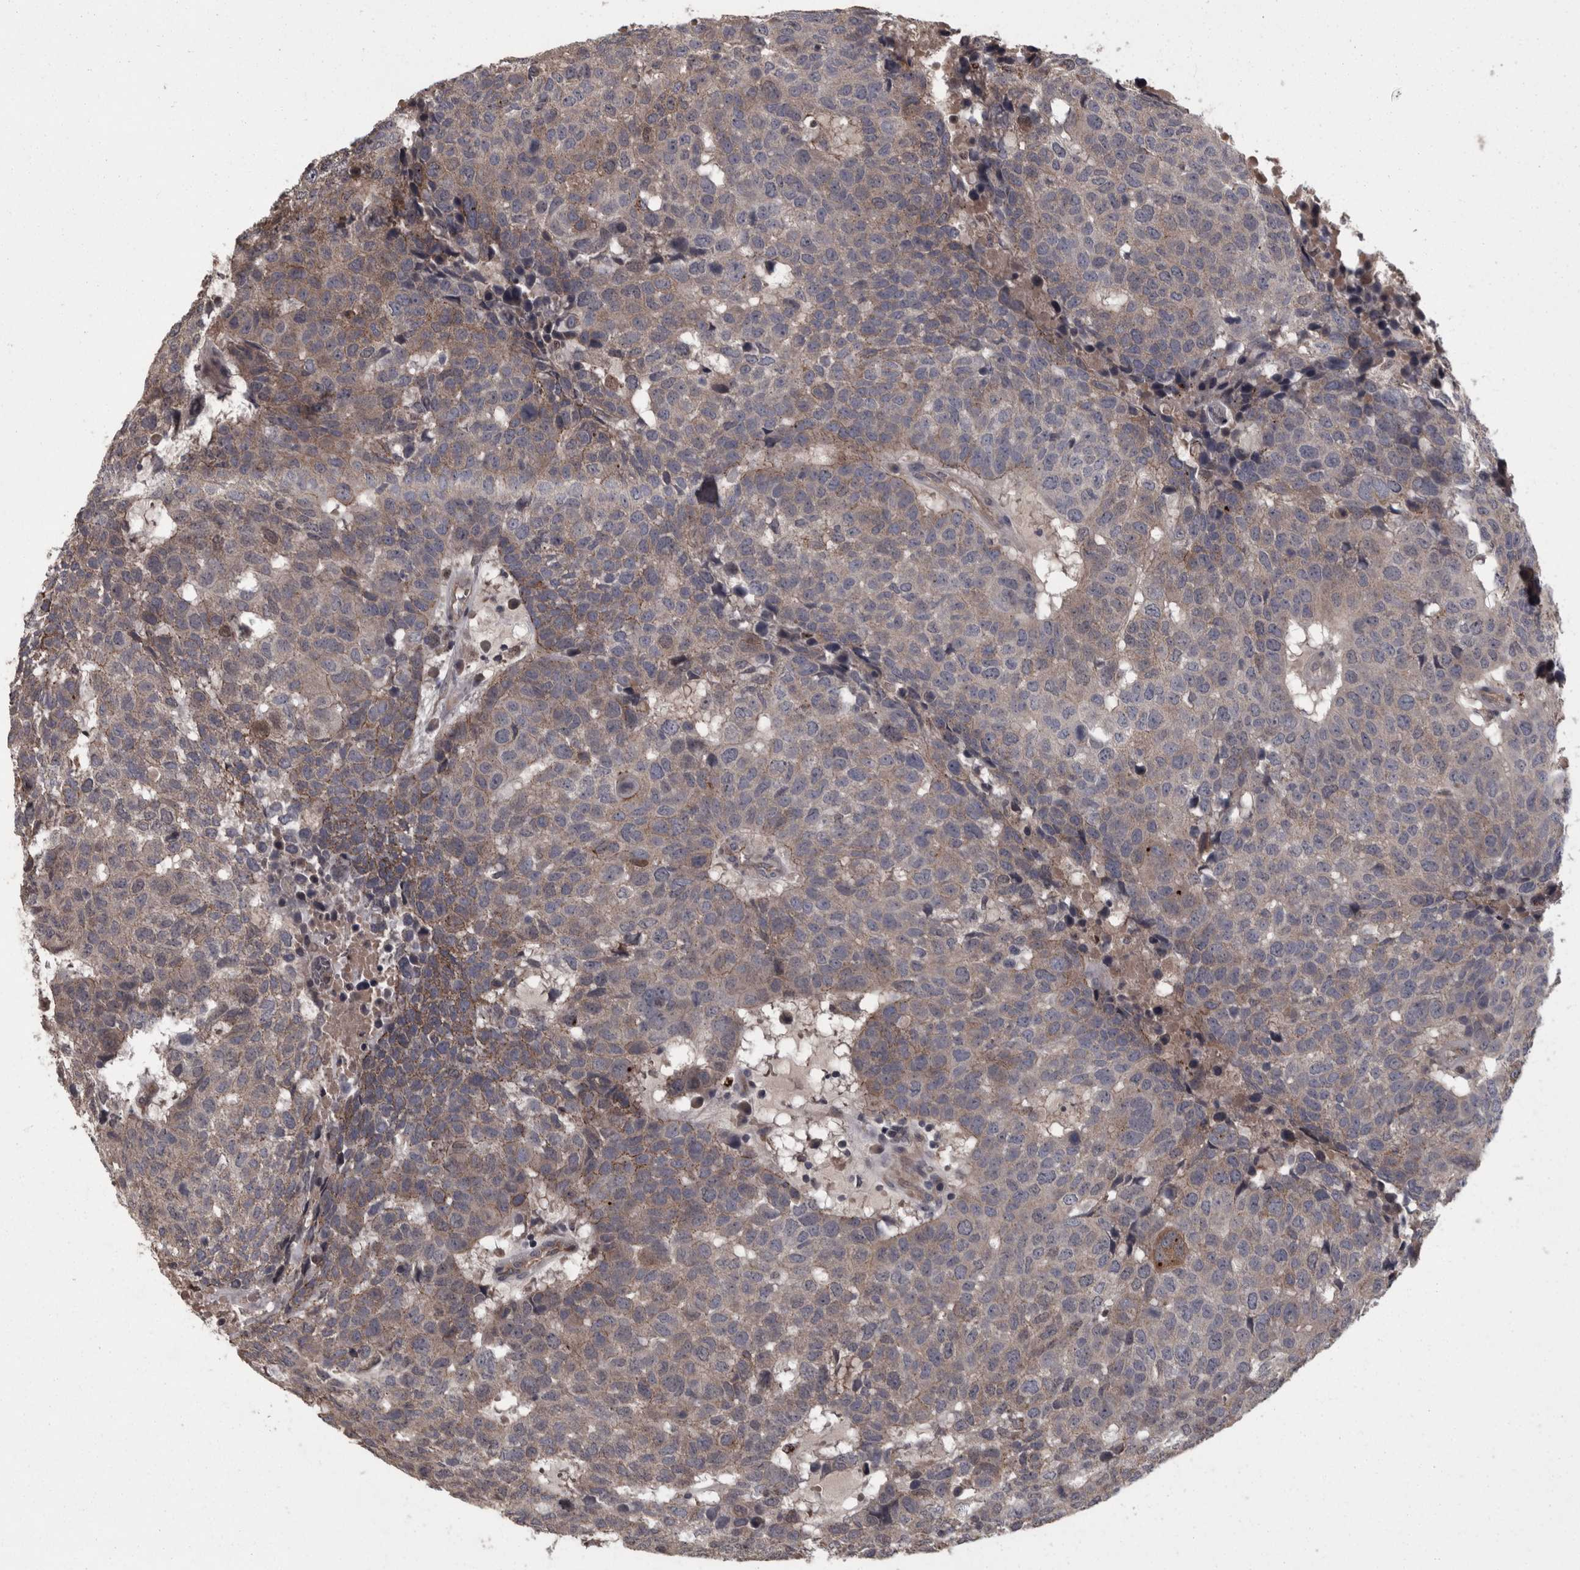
{"staining": {"intensity": "weak", "quantity": ">75%", "location": "cytoplasmic/membranous"}, "tissue": "head and neck cancer", "cell_type": "Tumor cells", "image_type": "cancer", "snomed": [{"axis": "morphology", "description": "Squamous cell carcinoma, NOS"}, {"axis": "topography", "description": "Head-Neck"}], "caption": "DAB (3,3'-diaminobenzidine) immunohistochemical staining of head and neck squamous cell carcinoma reveals weak cytoplasmic/membranous protein staining in approximately >75% of tumor cells.", "gene": "PCDH17", "patient": {"sex": "male", "age": 66}}